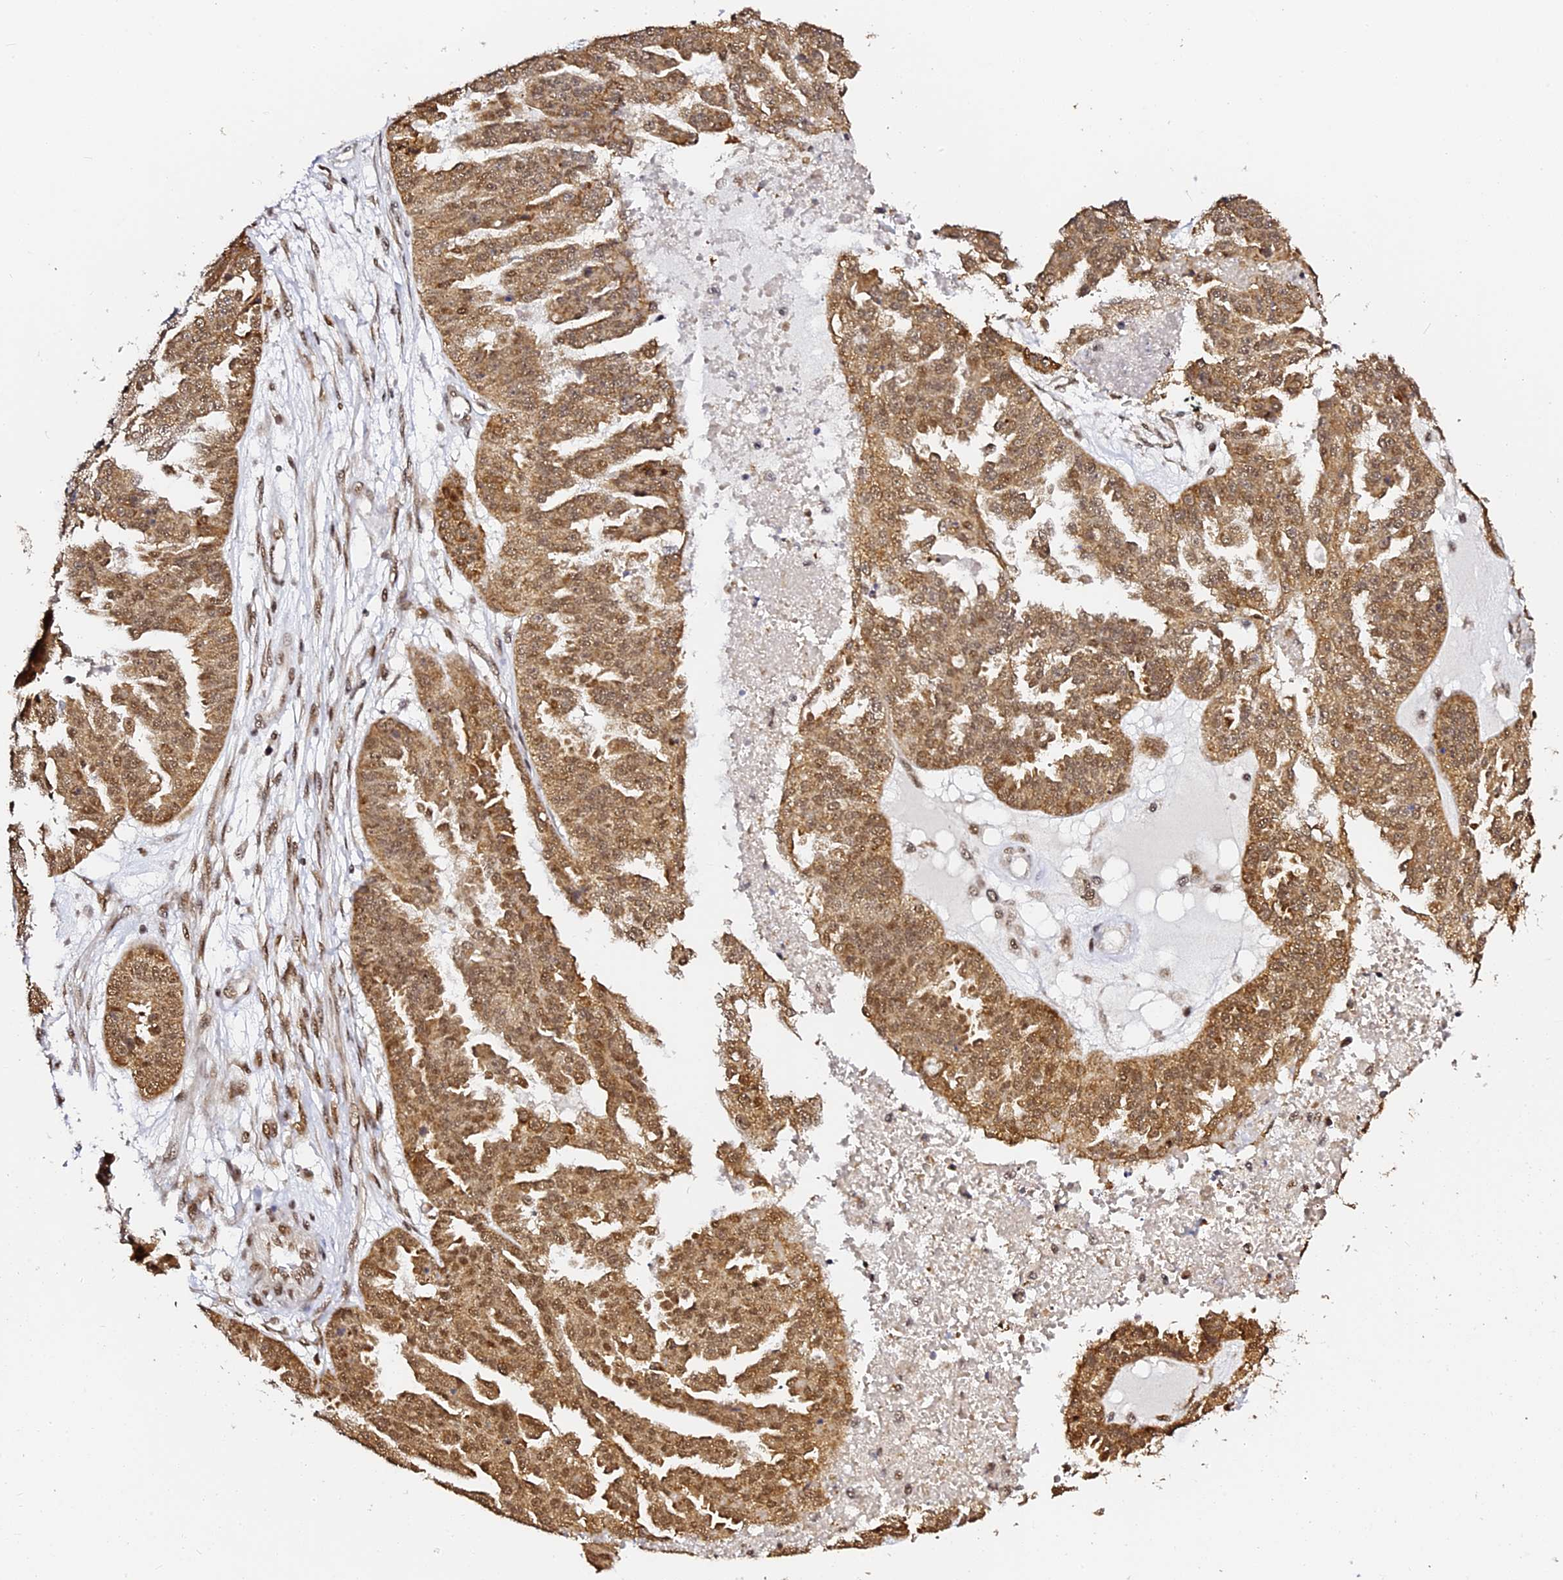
{"staining": {"intensity": "moderate", "quantity": ">75%", "location": "cytoplasmic/membranous,nuclear"}, "tissue": "ovarian cancer", "cell_type": "Tumor cells", "image_type": "cancer", "snomed": [{"axis": "morphology", "description": "Cystadenocarcinoma, serous, NOS"}, {"axis": "topography", "description": "Ovary"}], "caption": "Protein expression analysis of serous cystadenocarcinoma (ovarian) reveals moderate cytoplasmic/membranous and nuclear expression in approximately >75% of tumor cells.", "gene": "MCRS1", "patient": {"sex": "female", "age": 58}}